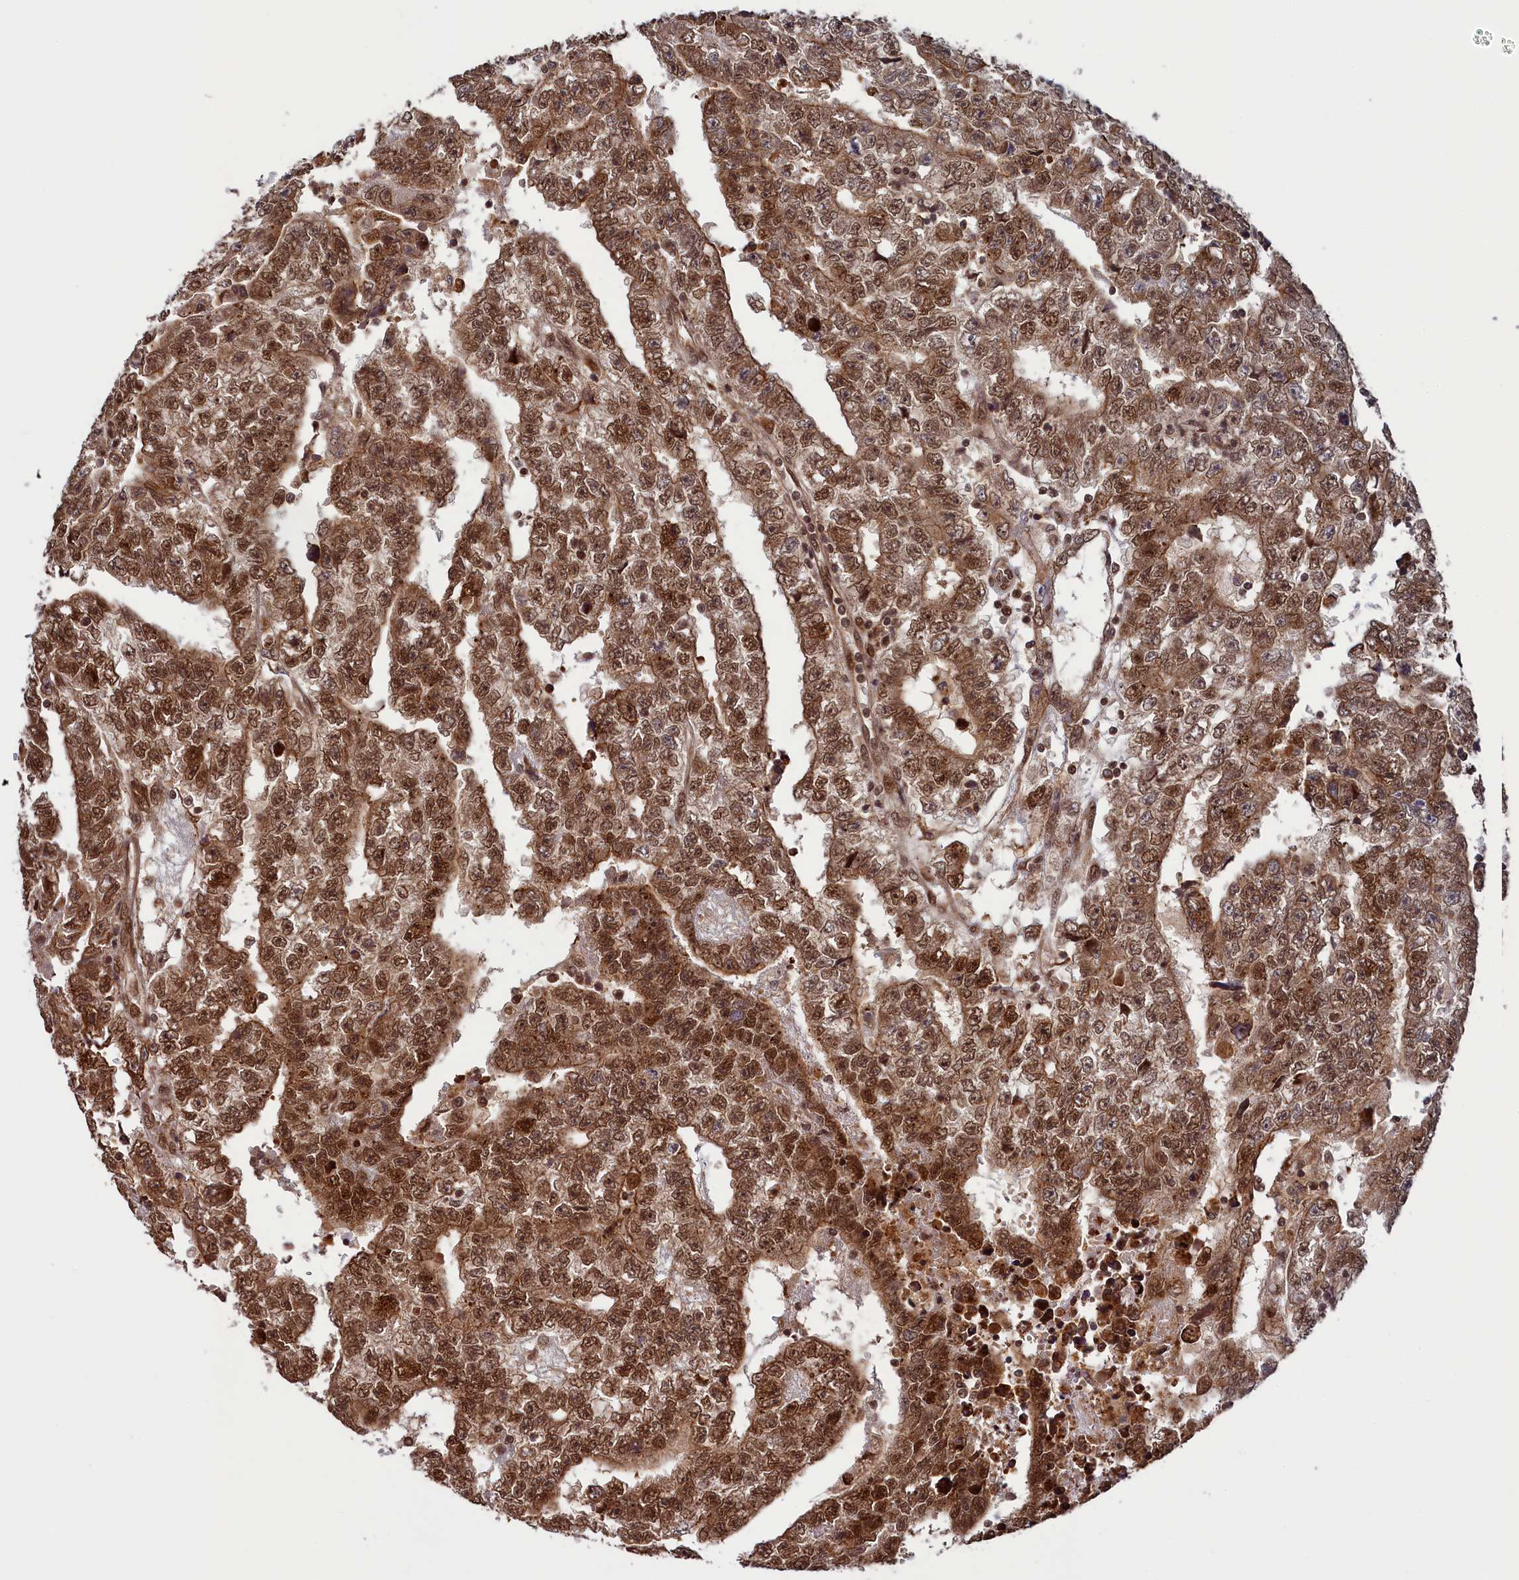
{"staining": {"intensity": "moderate", "quantity": ">75%", "location": "cytoplasmic/membranous,nuclear"}, "tissue": "testis cancer", "cell_type": "Tumor cells", "image_type": "cancer", "snomed": [{"axis": "morphology", "description": "Carcinoma, Embryonal, NOS"}, {"axis": "topography", "description": "Testis"}], "caption": "Immunohistochemistry (IHC) image of embryonal carcinoma (testis) stained for a protein (brown), which demonstrates medium levels of moderate cytoplasmic/membranous and nuclear expression in approximately >75% of tumor cells.", "gene": "NAE1", "patient": {"sex": "male", "age": 25}}